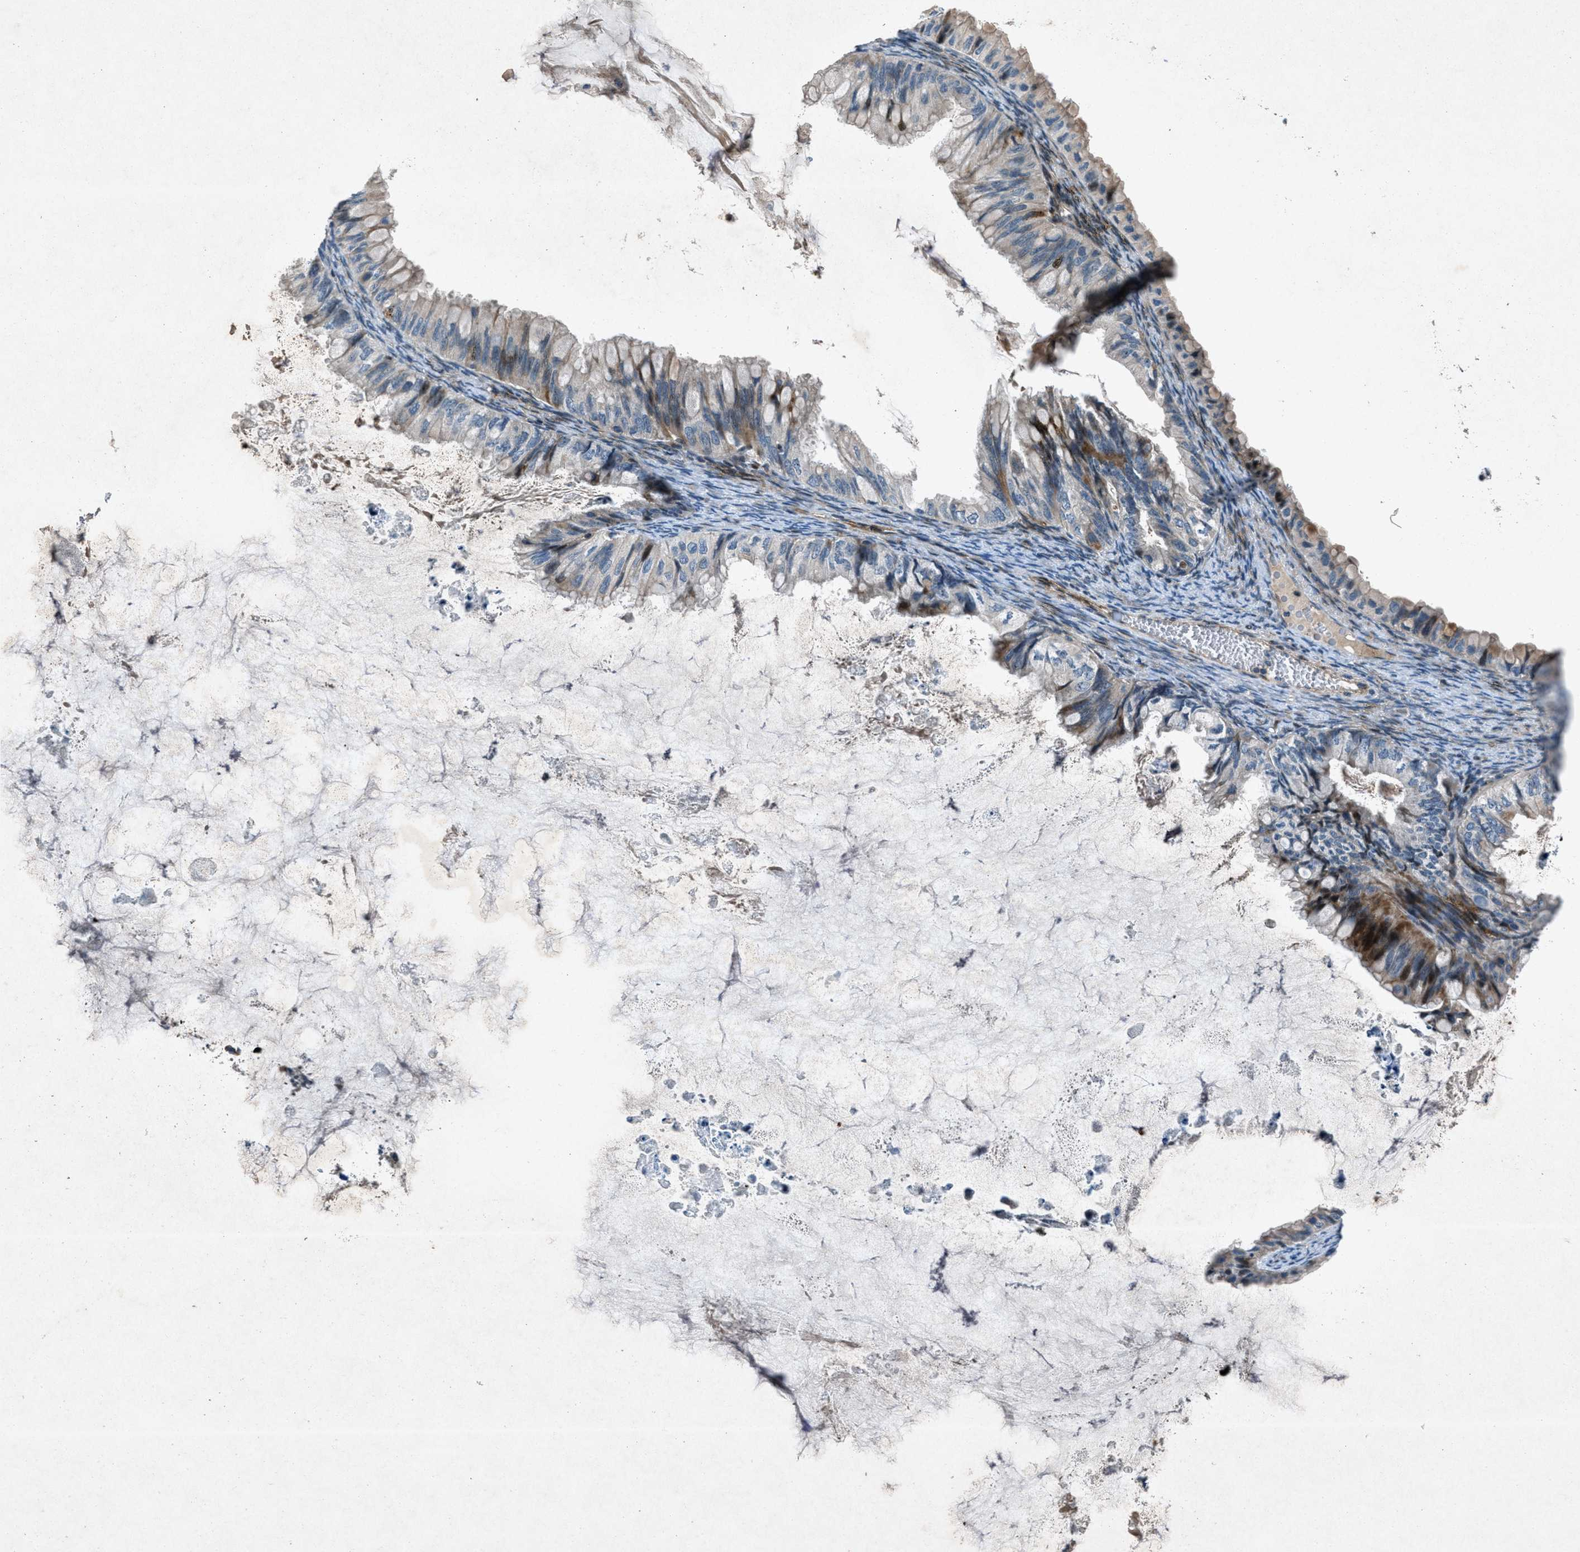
{"staining": {"intensity": "moderate", "quantity": "<25%", "location": "cytoplasmic/membranous"}, "tissue": "ovarian cancer", "cell_type": "Tumor cells", "image_type": "cancer", "snomed": [{"axis": "morphology", "description": "Cystadenocarcinoma, mucinous, NOS"}, {"axis": "topography", "description": "Ovary"}], "caption": "Immunohistochemical staining of human ovarian cancer demonstrates low levels of moderate cytoplasmic/membranous protein positivity in approximately <25% of tumor cells.", "gene": "CLEC2D", "patient": {"sex": "female", "age": 80}}